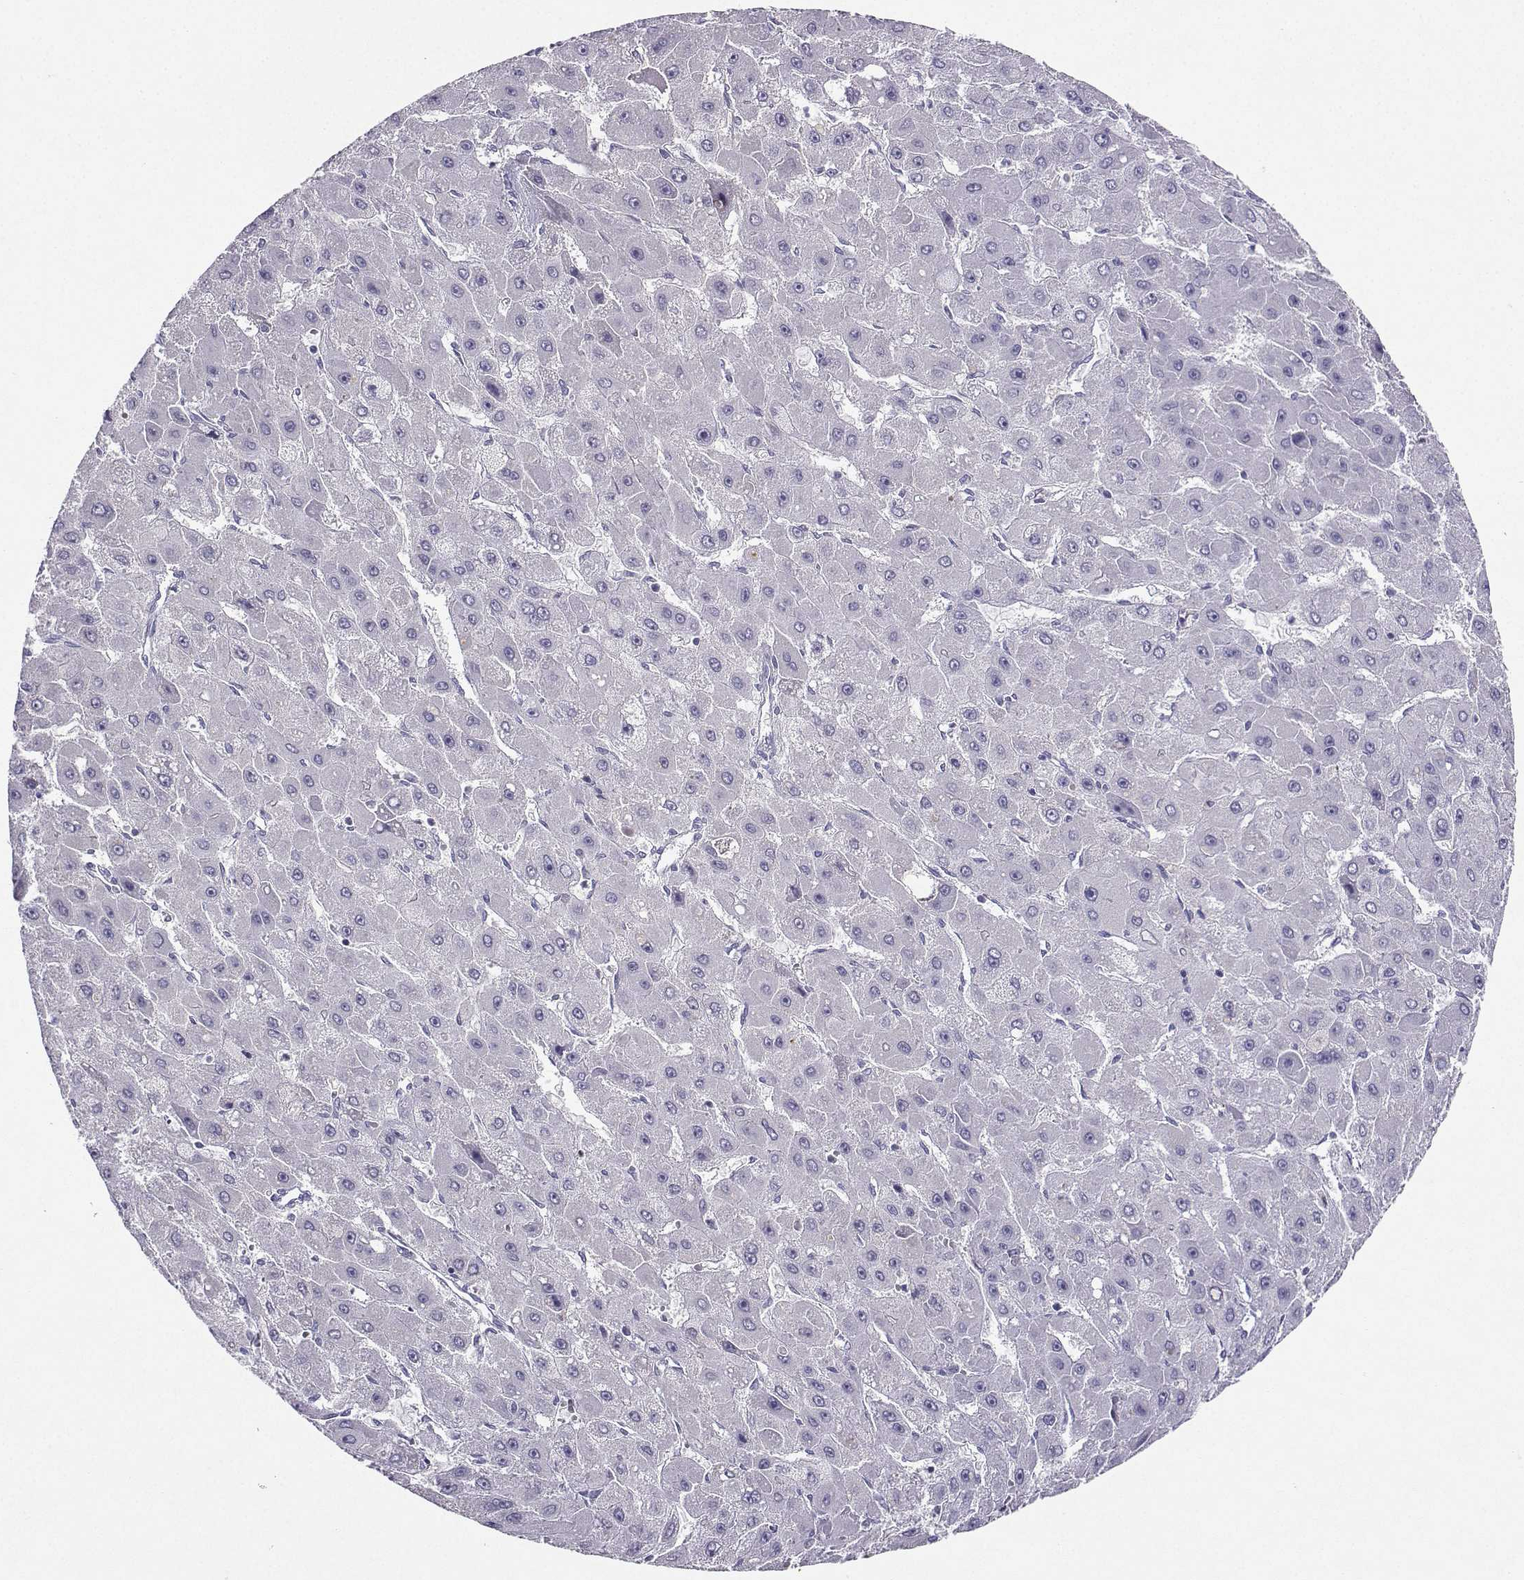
{"staining": {"intensity": "negative", "quantity": "none", "location": "none"}, "tissue": "liver cancer", "cell_type": "Tumor cells", "image_type": "cancer", "snomed": [{"axis": "morphology", "description": "Carcinoma, Hepatocellular, NOS"}, {"axis": "topography", "description": "Liver"}], "caption": "Liver cancer (hepatocellular carcinoma) was stained to show a protein in brown. There is no significant staining in tumor cells.", "gene": "GRIK4", "patient": {"sex": "female", "age": 25}}